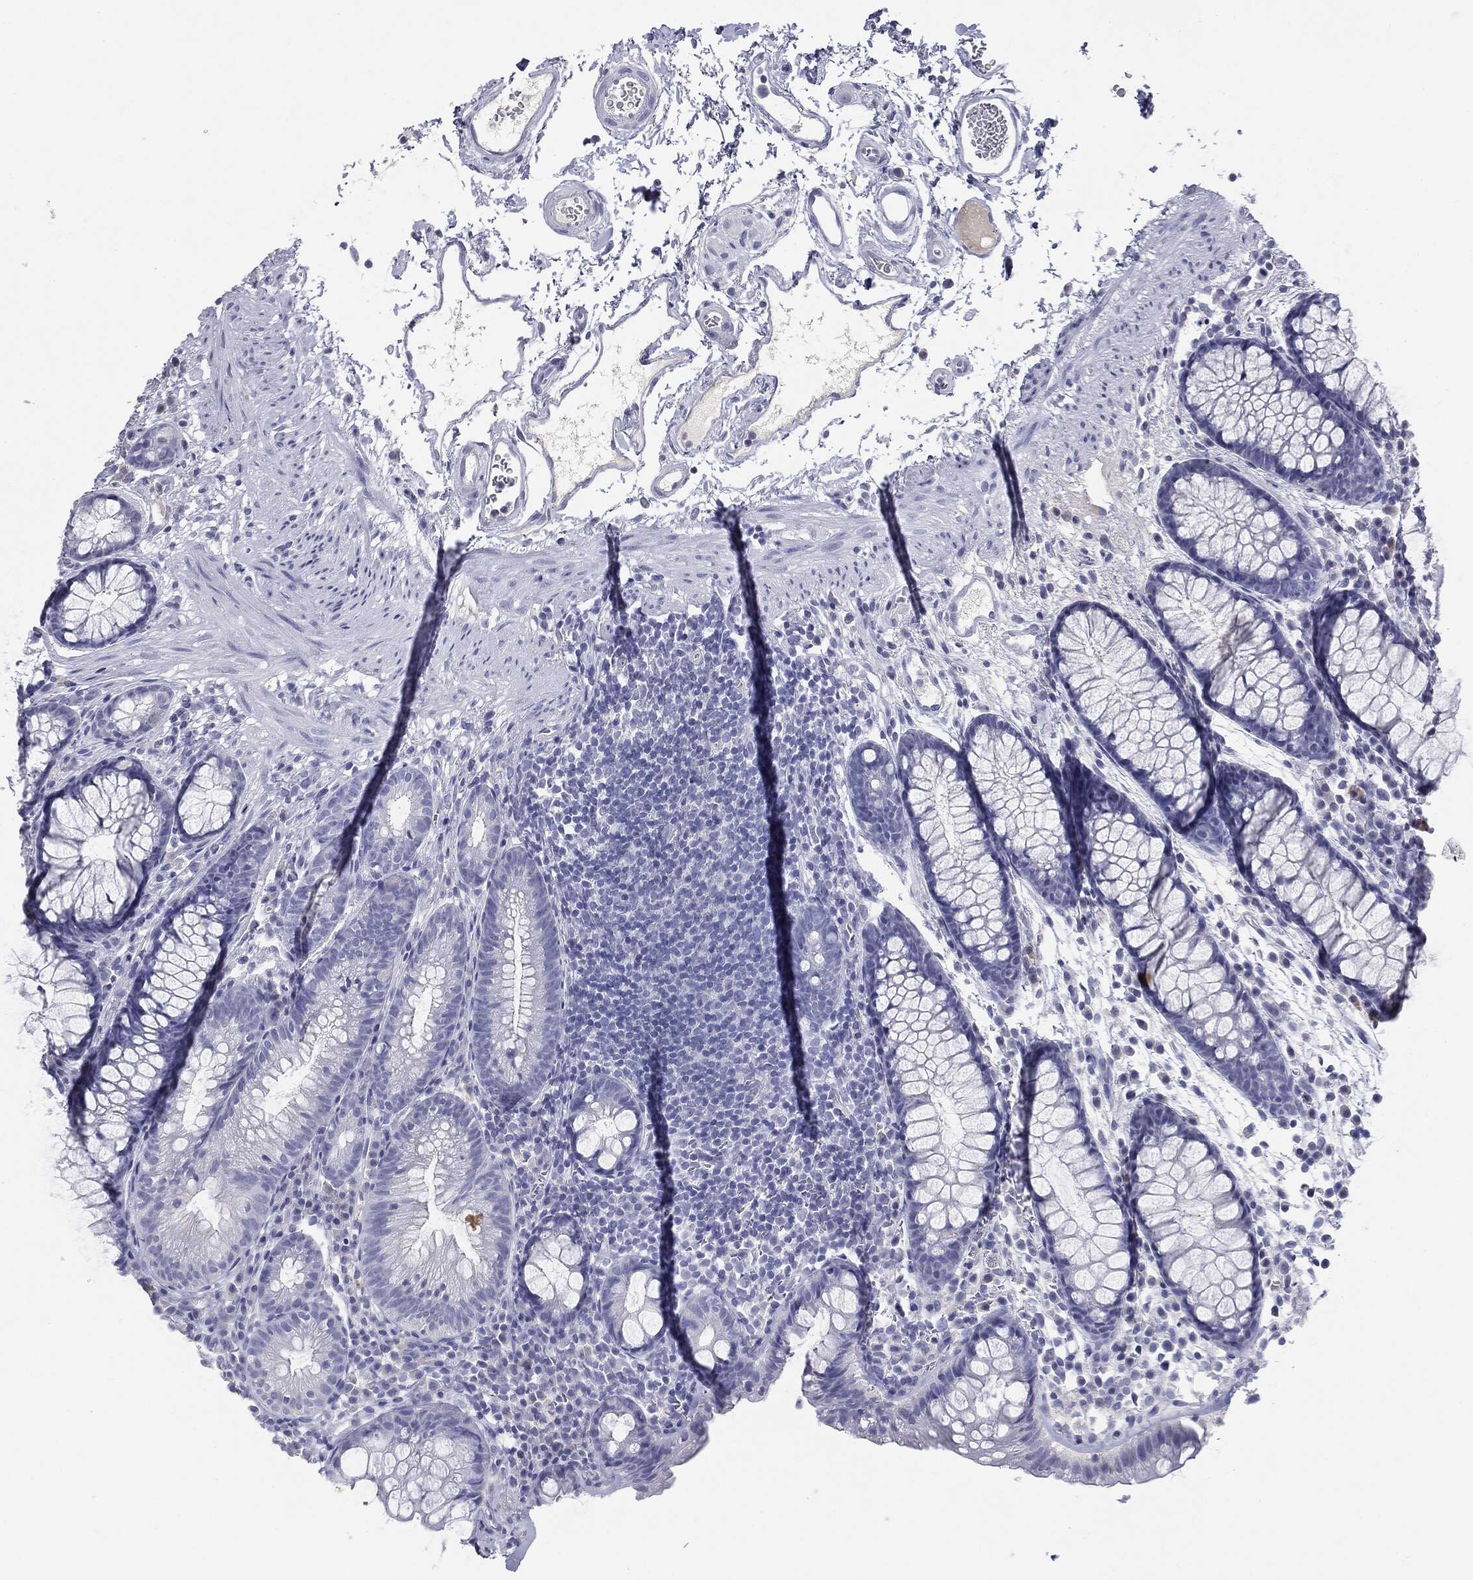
{"staining": {"intensity": "negative", "quantity": "none", "location": "none"}, "tissue": "colon", "cell_type": "Endothelial cells", "image_type": "normal", "snomed": [{"axis": "morphology", "description": "Normal tissue, NOS"}, {"axis": "topography", "description": "Colon"}], "caption": "Colon was stained to show a protein in brown. There is no significant staining in endothelial cells. (Stains: DAB IHC with hematoxylin counter stain, Microscopy: brightfield microscopy at high magnification).", "gene": "SERPINB4", "patient": {"sex": "male", "age": 76}}